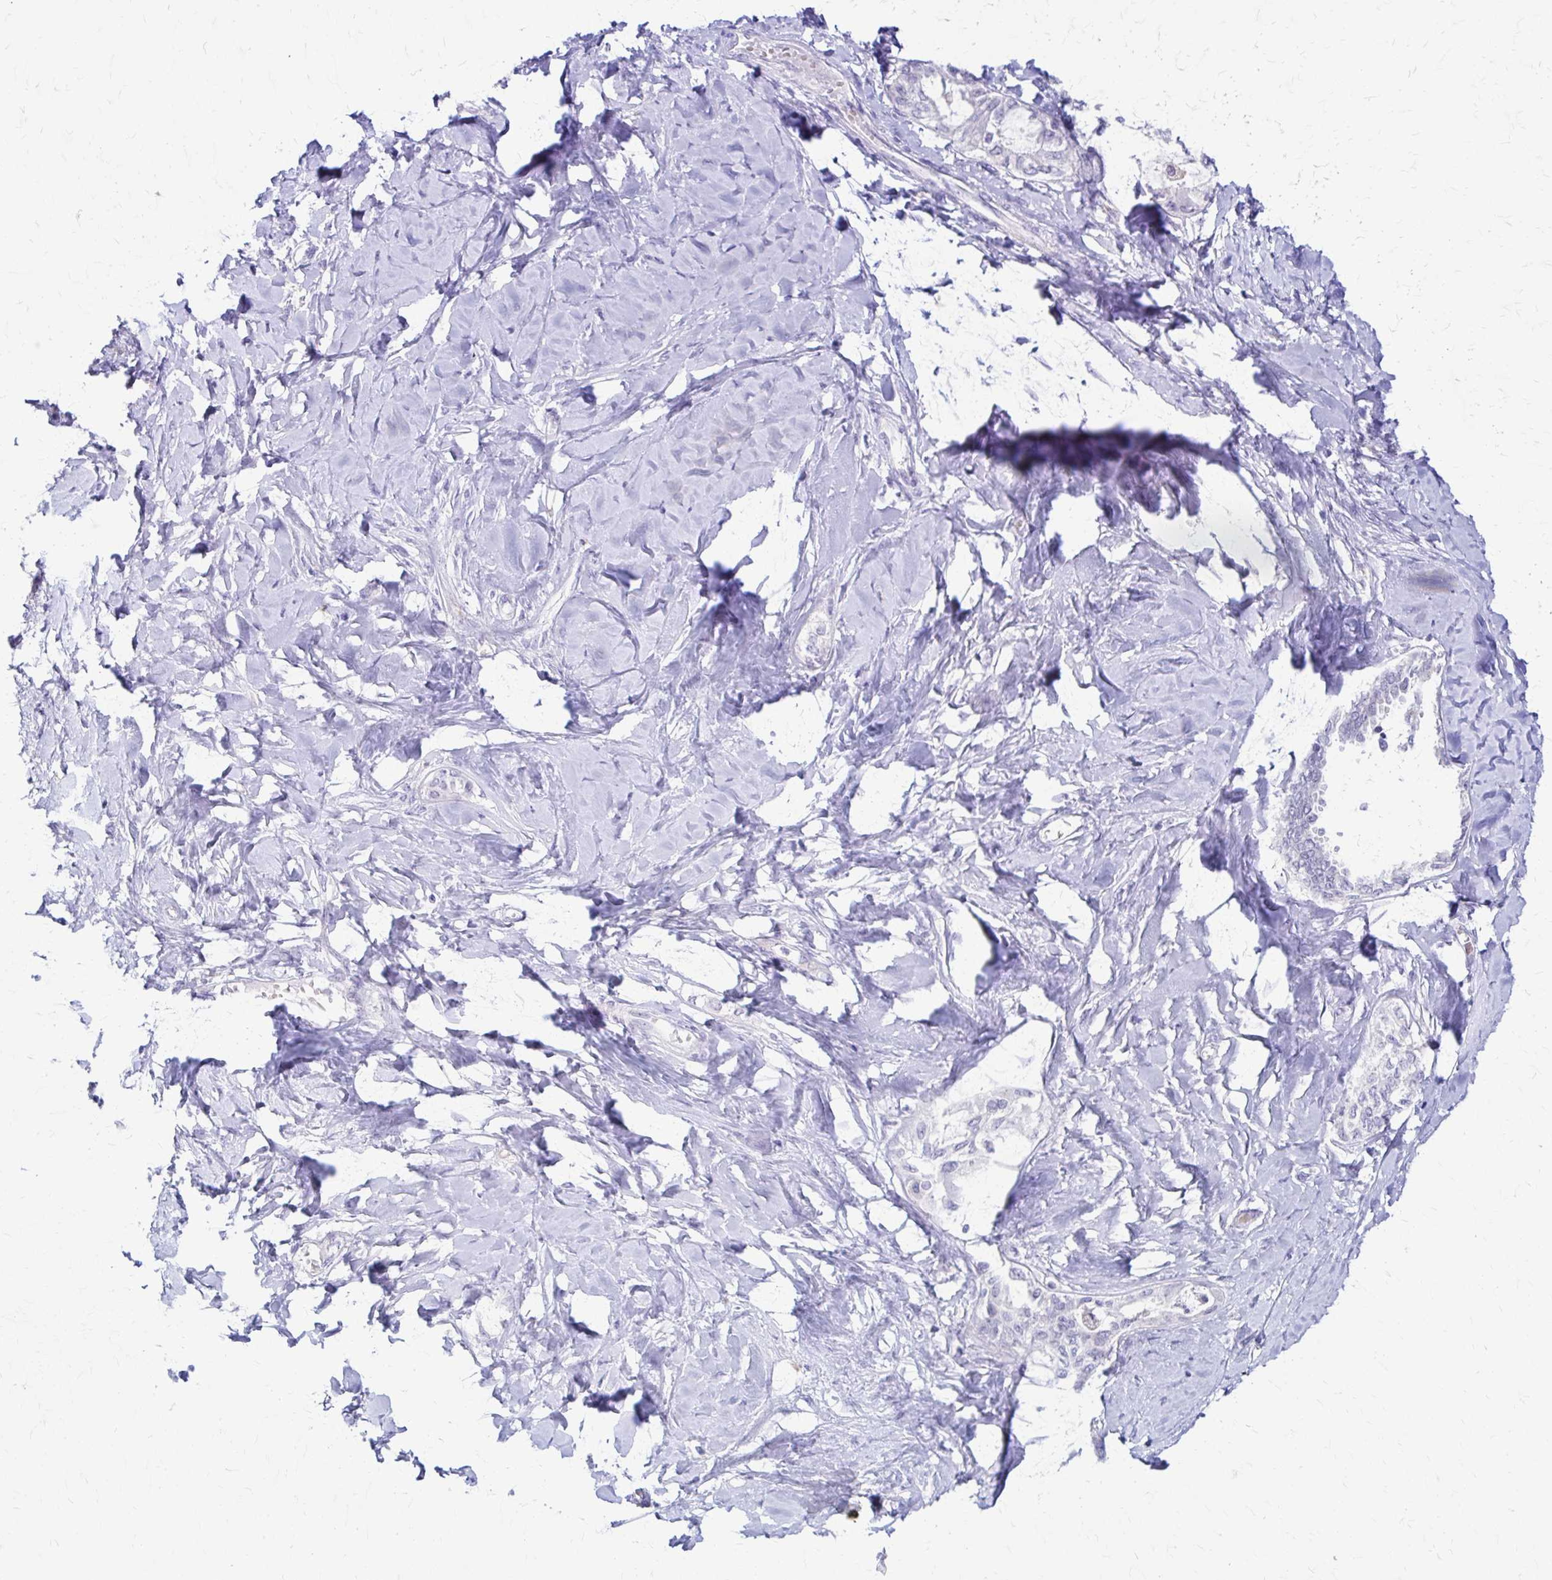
{"staining": {"intensity": "negative", "quantity": "none", "location": "none"}, "tissue": "ovarian cancer", "cell_type": "Tumor cells", "image_type": "cancer", "snomed": [{"axis": "morphology", "description": "Carcinoma, endometroid"}, {"axis": "topography", "description": "Ovary"}], "caption": "IHC photomicrograph of ovarian cancer (endometroid carcinoma) stained for a protein (brown), which shows no staining in tumor cells.", "gene": "RHOBTB2", "patient": {"sex": "female", "age": 70}}